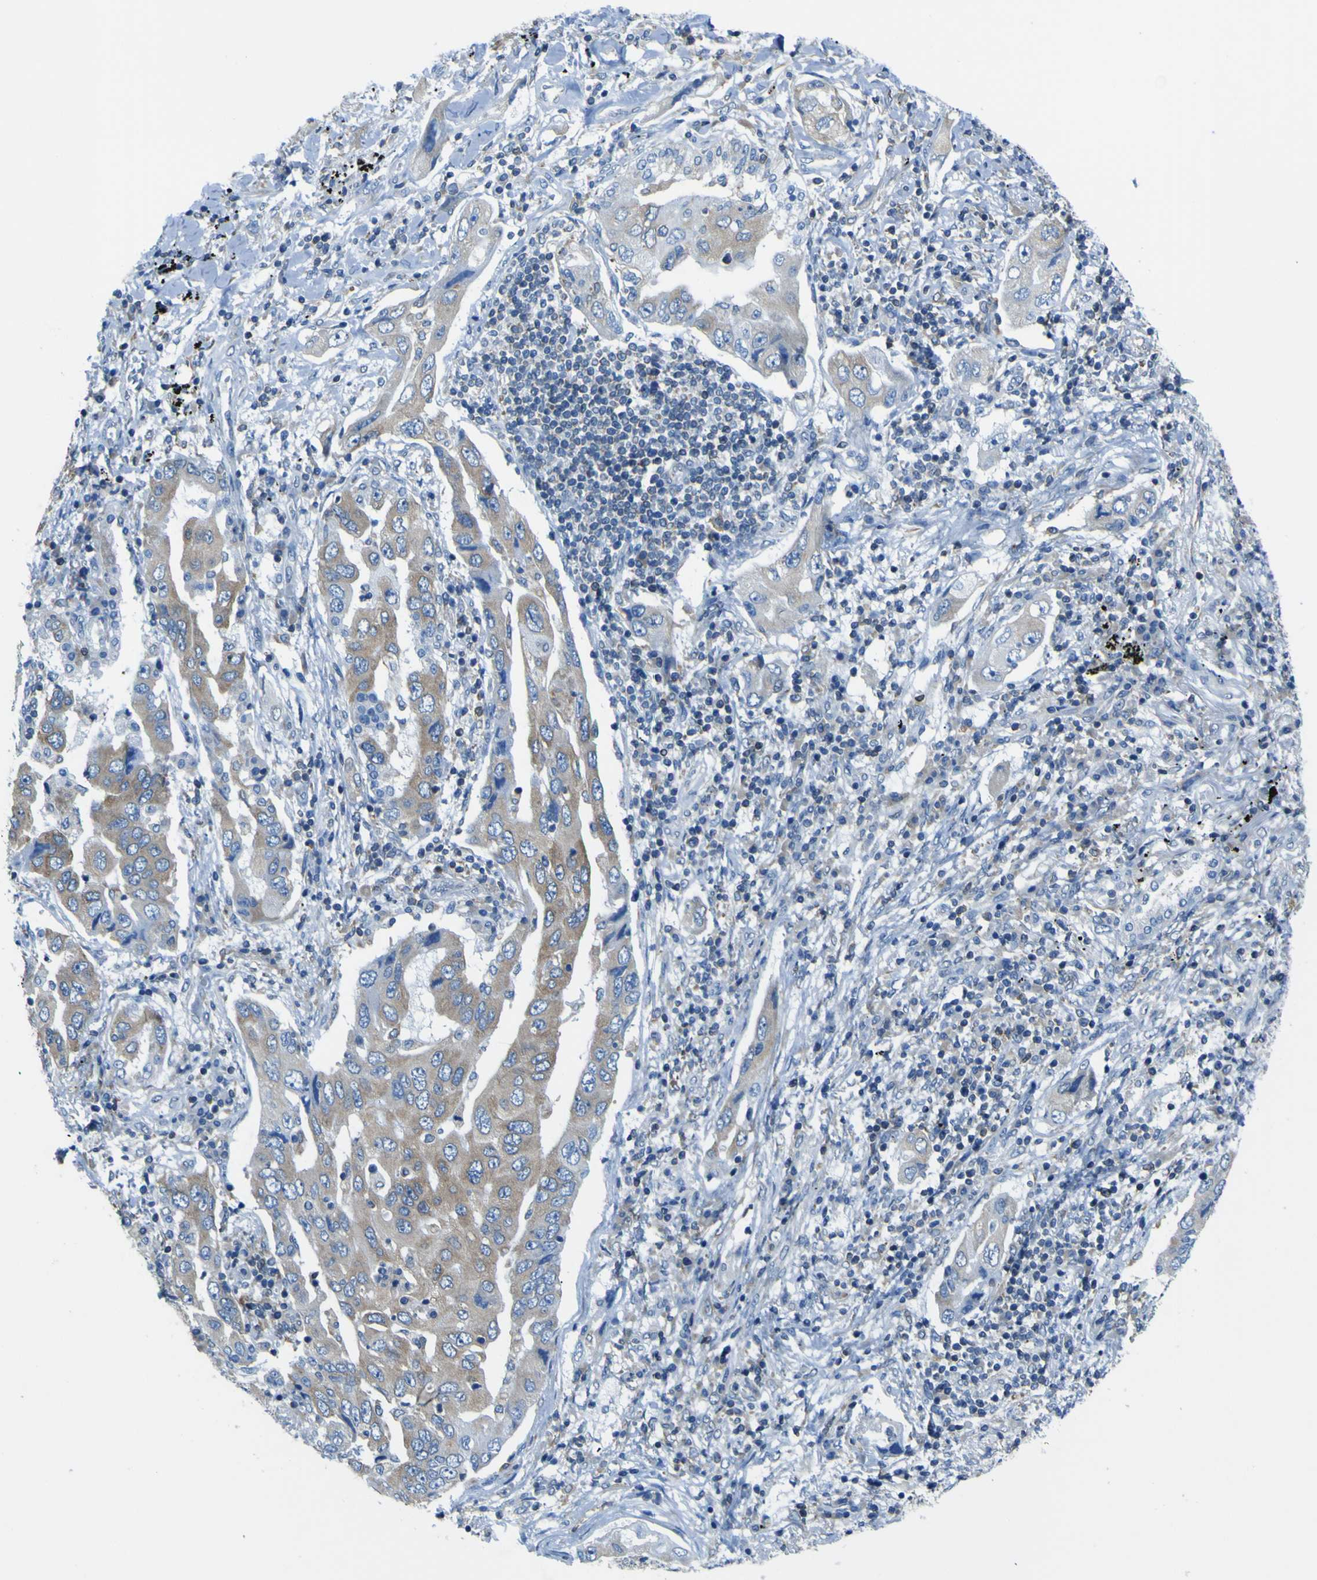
{"staining": {"intensity": "moderate", "quantity": ">75%", "location": "cytoplasmic/membranous"}, "tissue": "lung cancer", "cell_type": "Tumor cells", "image_type": "cancer", "snomed": [{"axis": "morphology", "description": "Adenocarcinoma, NOS"}, {"axis": "topography", "description": "Lung"}], "caption": "This histopathology image displays lung cancer (adenocarcinoma) stained with IHC to label a protein in brown. The cytoplasmic/membranous of tumor cells show moderate positivity for the protein. Nuclei are counter-stained blue.", "gene": "STIM1", "patient": {"sex": "female", "age": 65}}